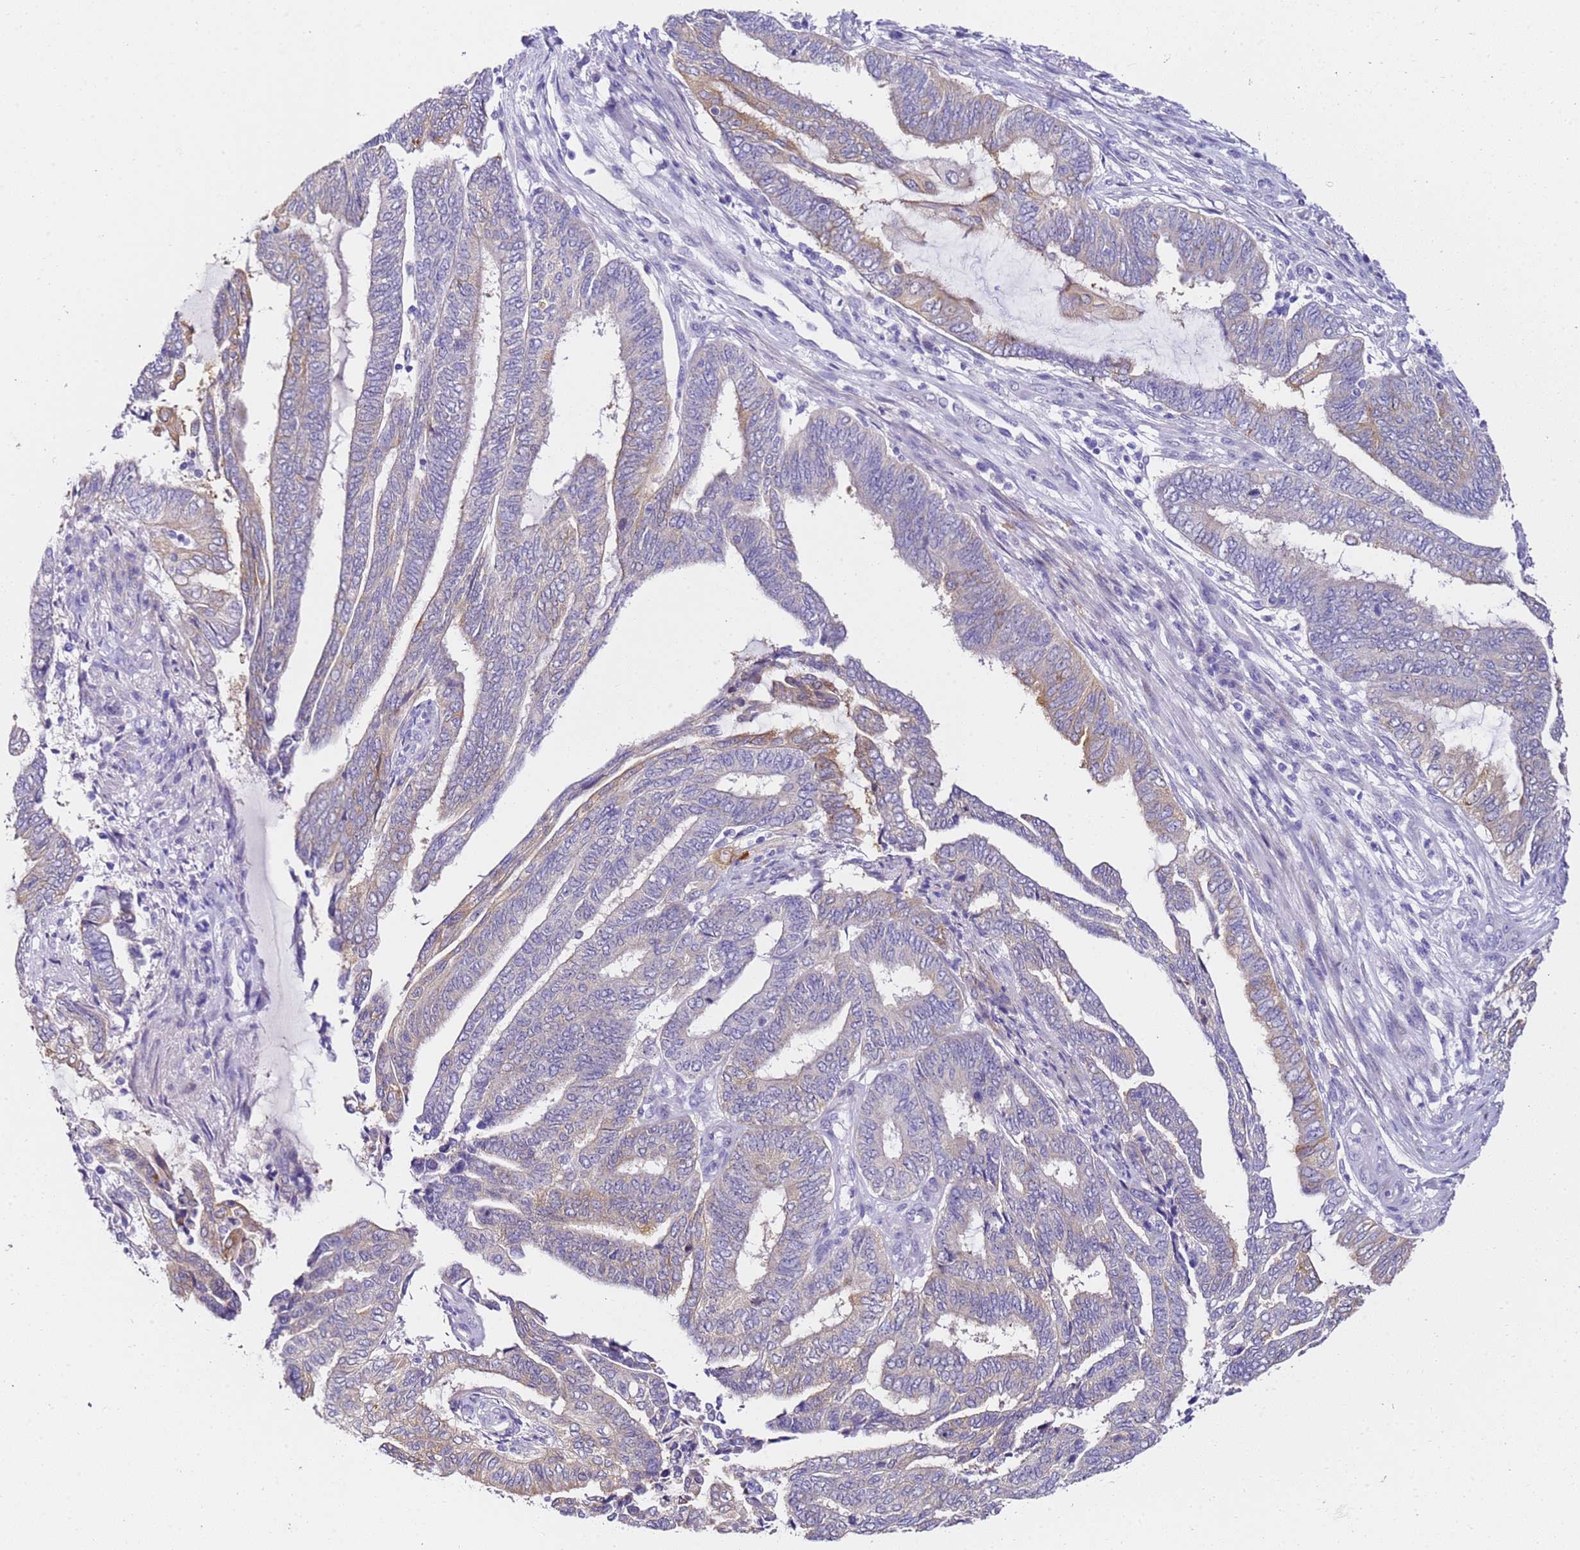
{"staining": {"intensity": "weak", "quantity": "<25%", "location": "cytoplasmic/membranous"}, "tissue": "endometrial cancer", "cell_type": "Tumor cells", "image_type": "cancer", "snomed": [{"axis": "morphology", "description": "Adenocarcinoma, NOS"}, {"axis": "topography", "description": "Uterus"}, {"axis": "topography", "description": "Endometrium"}], "caption": "Endometrial adenocarcinoma stained for a protein using immunohistochemistry (IHC) demonstrates no staining tumor cells.", "gene": "HGD", "patient": {"sex": "female", "age": 70}}